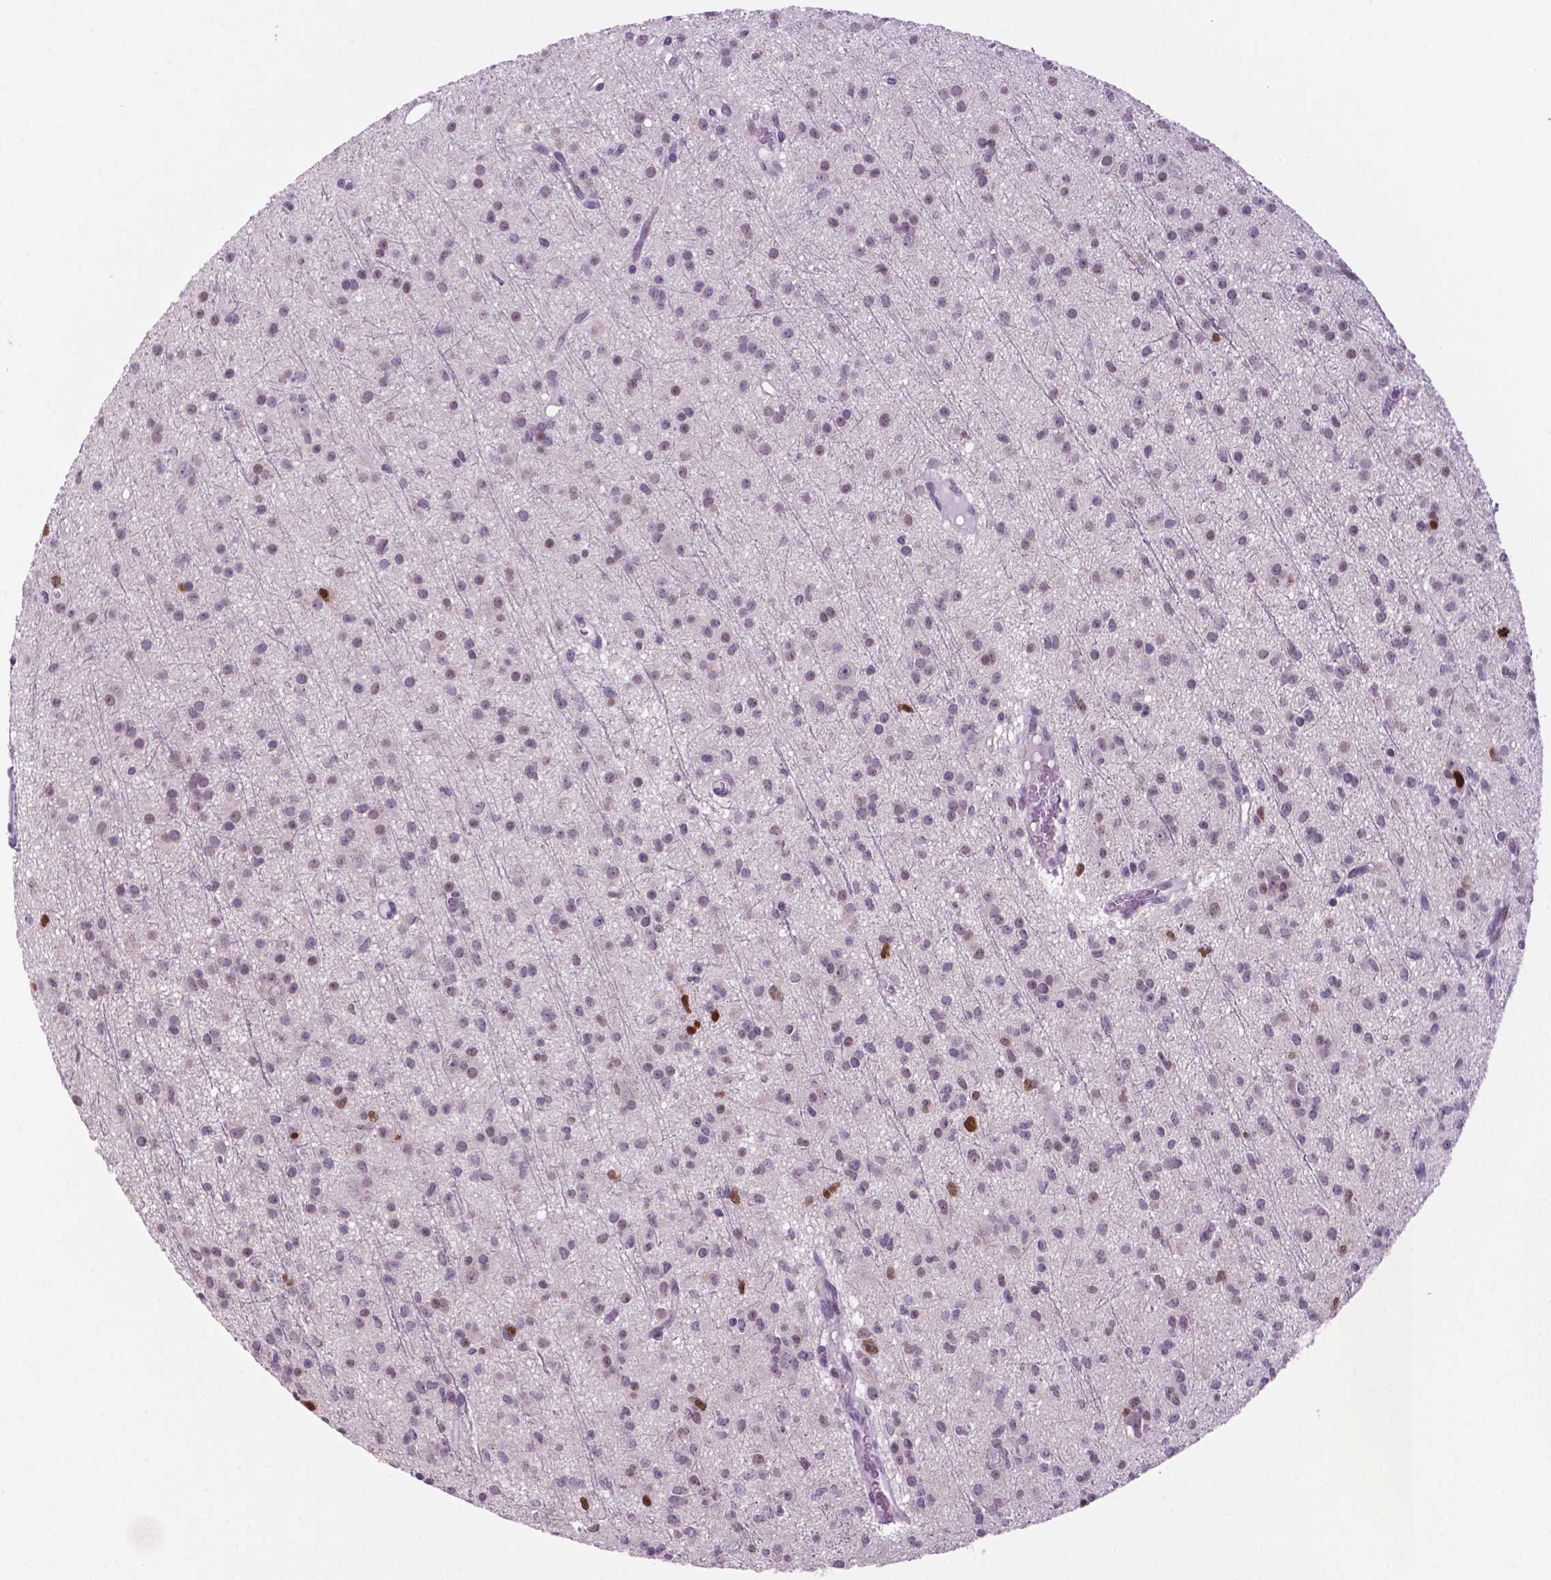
{"staining": {"intensity": "weak", "quantity": "<25%", "location": "nuclear"}, "tissue": "glioma", "cell_type": "Tumor cells", "image_type": "cancer", "snomed": [{"axis": "morphology", "description": "Glioma, malignant, Low grade"}, {"axis": "topography", "description": "Brain"}], "caption": "This photomicrograph is of low-grade glioma (malignant) stained with IHC to label a protein in brown with the nuclei are counter-stained blue. There is no expression in tumor cells.", "gene": "NCAPH2", "patient": {"sex": "male", "age": 27}}